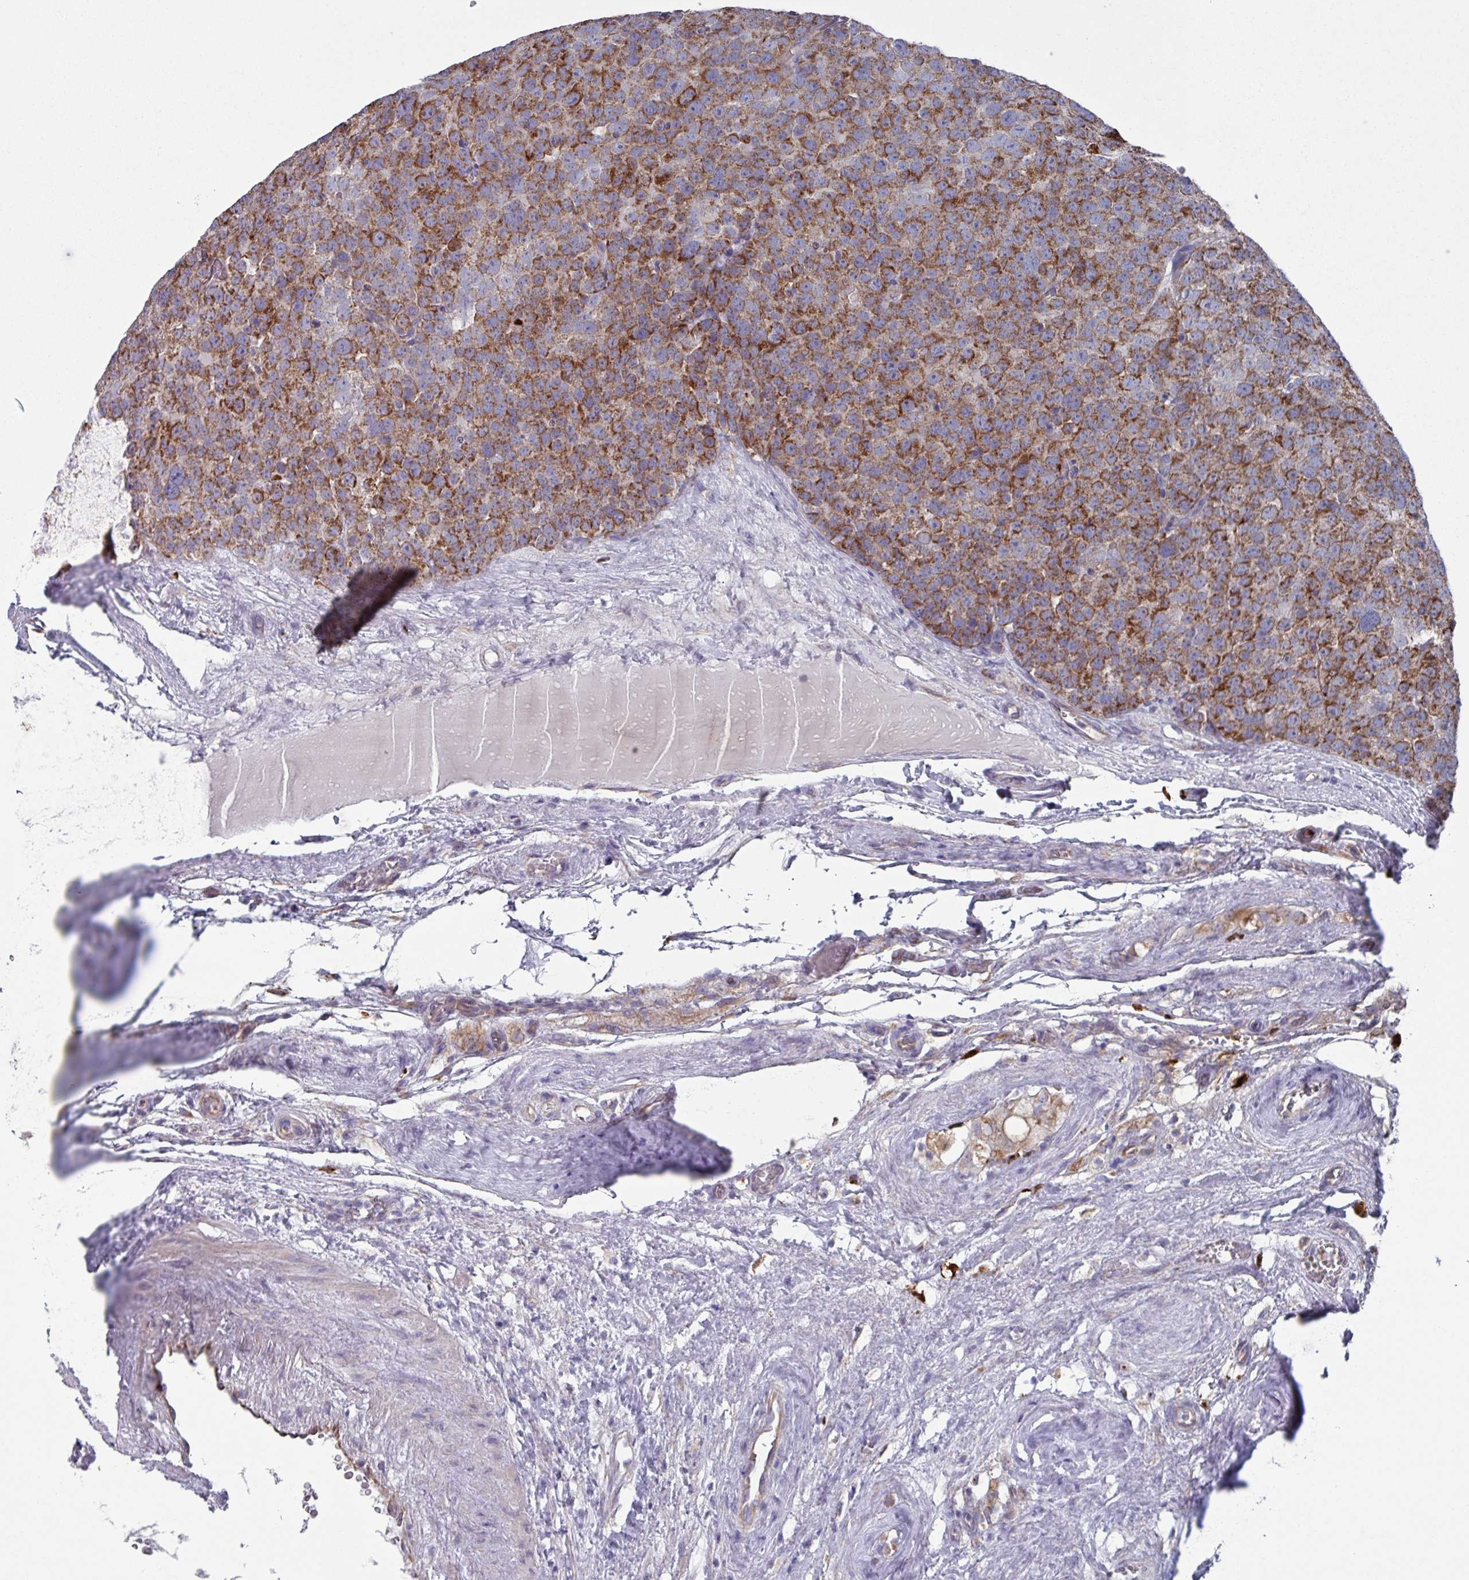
{"staining": {"intensity": "moderate", "quantity": ">75%", "location": "cytoplasmic/membranous"}, "tissue": "testis cancer", "cell_type": "Tumor cells", "image_type": "cancer", "snomed": [{"axis": "morphology", "description": "Seminoma, NOS"}, {"axis": "topography", "description": "Testis"}], "caption": "Protein positivity by immunohistochemistry displays moderate cytoplasmic/membranous expression in about >75% of tumor cells in testis seminoma.", "gene": "UQCC2", "patient": {"sex": "male", "age": 71}}